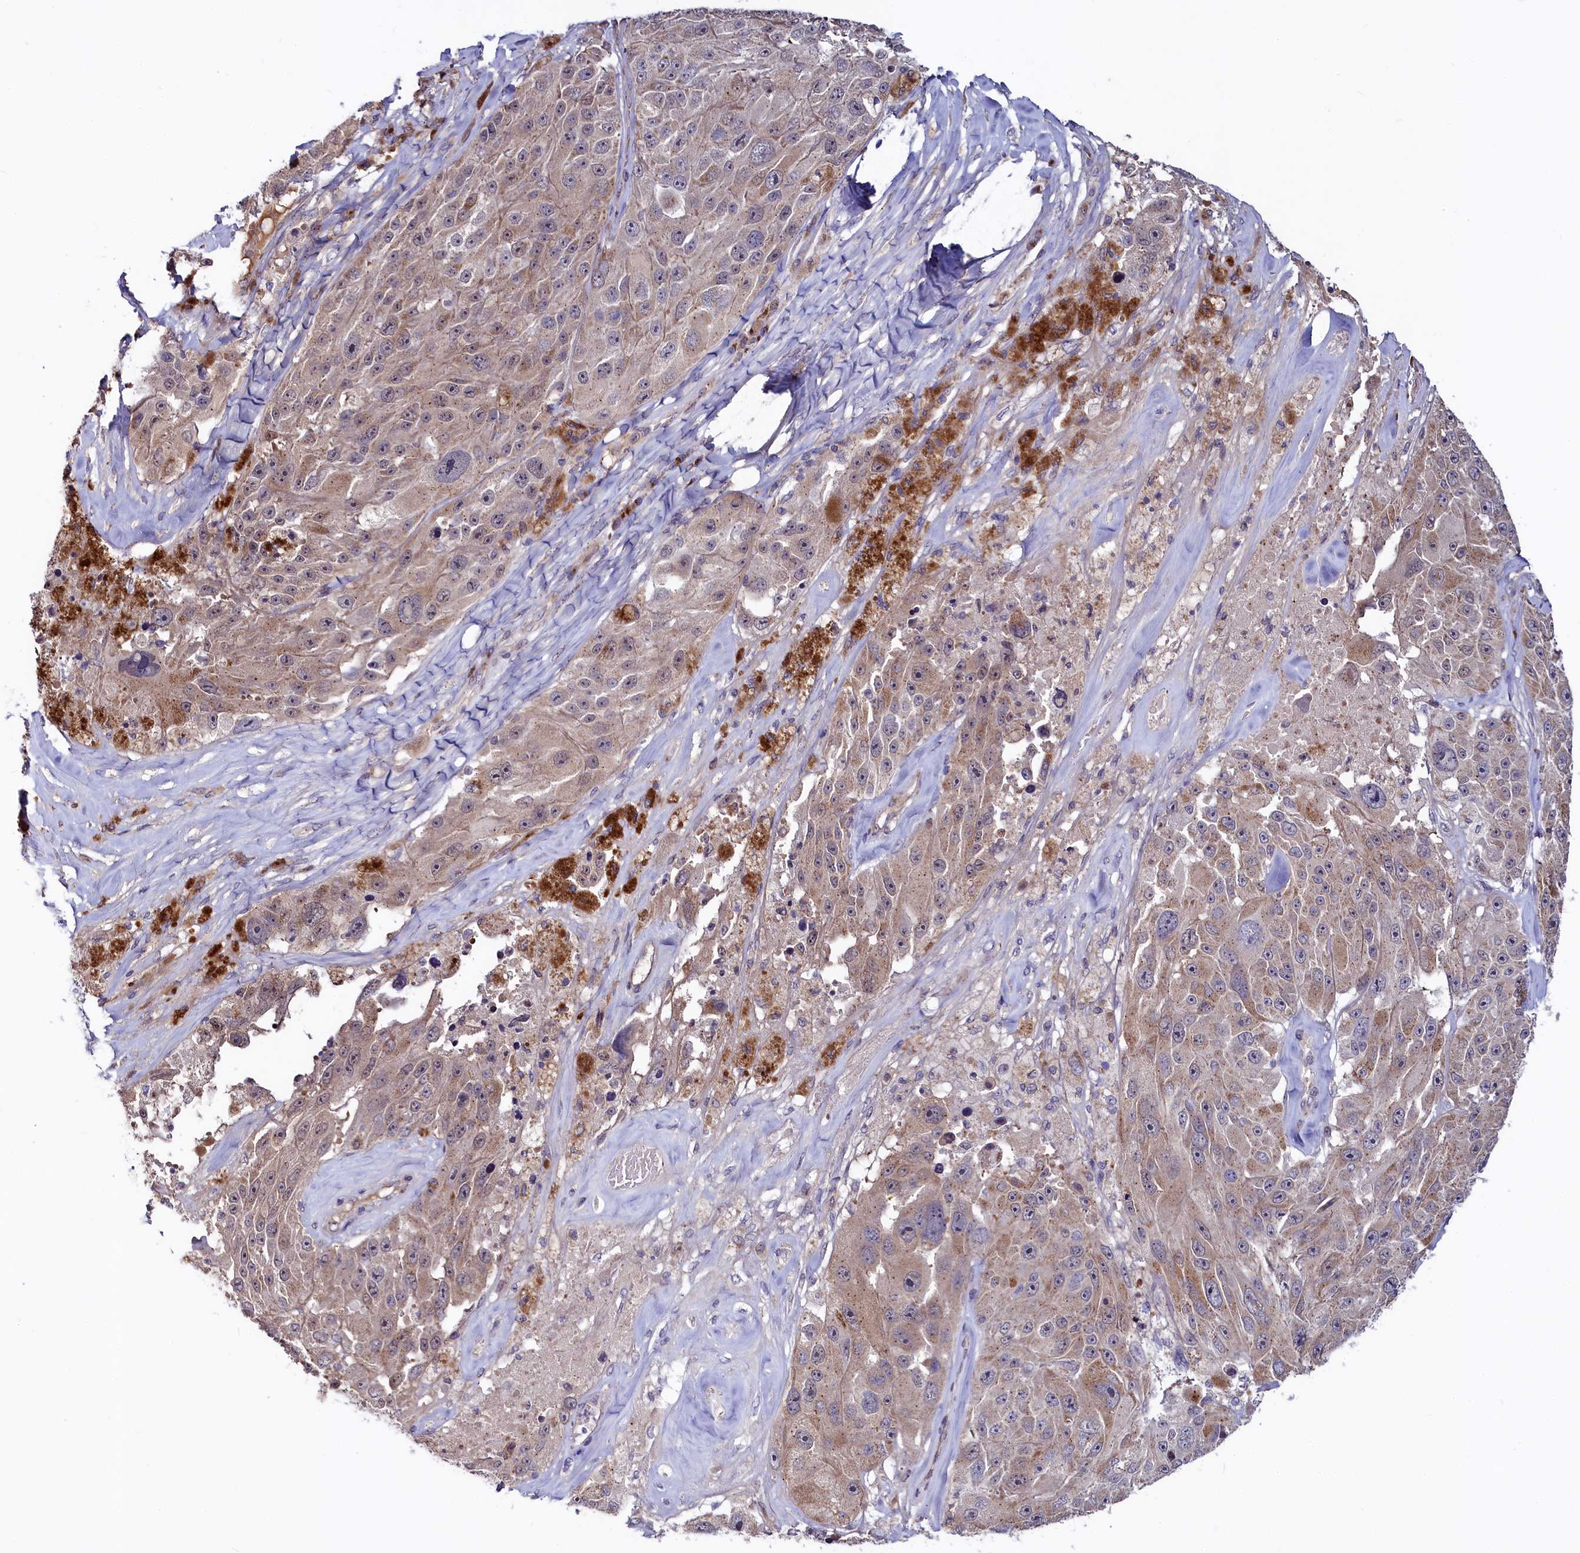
{"staining": {"intensity": "weak", "quantity": ">75%", "location": "cytoplasmic/membranous"}, "tissue": "melanoma", "cell_type": "Tumor cells", "image_type": "cancer", "snomed": [{"axis": "morphology", "description": "Malignant melanoma, Metastatic site"}, {"axis": "topography", "description": "Lymph node"}], "caption": "Protein analysis of melanoma tissue shows weak cytoplasmic/membranous expression in about >75% of tumor cells.", "gene": "SEC24C", "patient": {"sex": "male", "age": 62}}